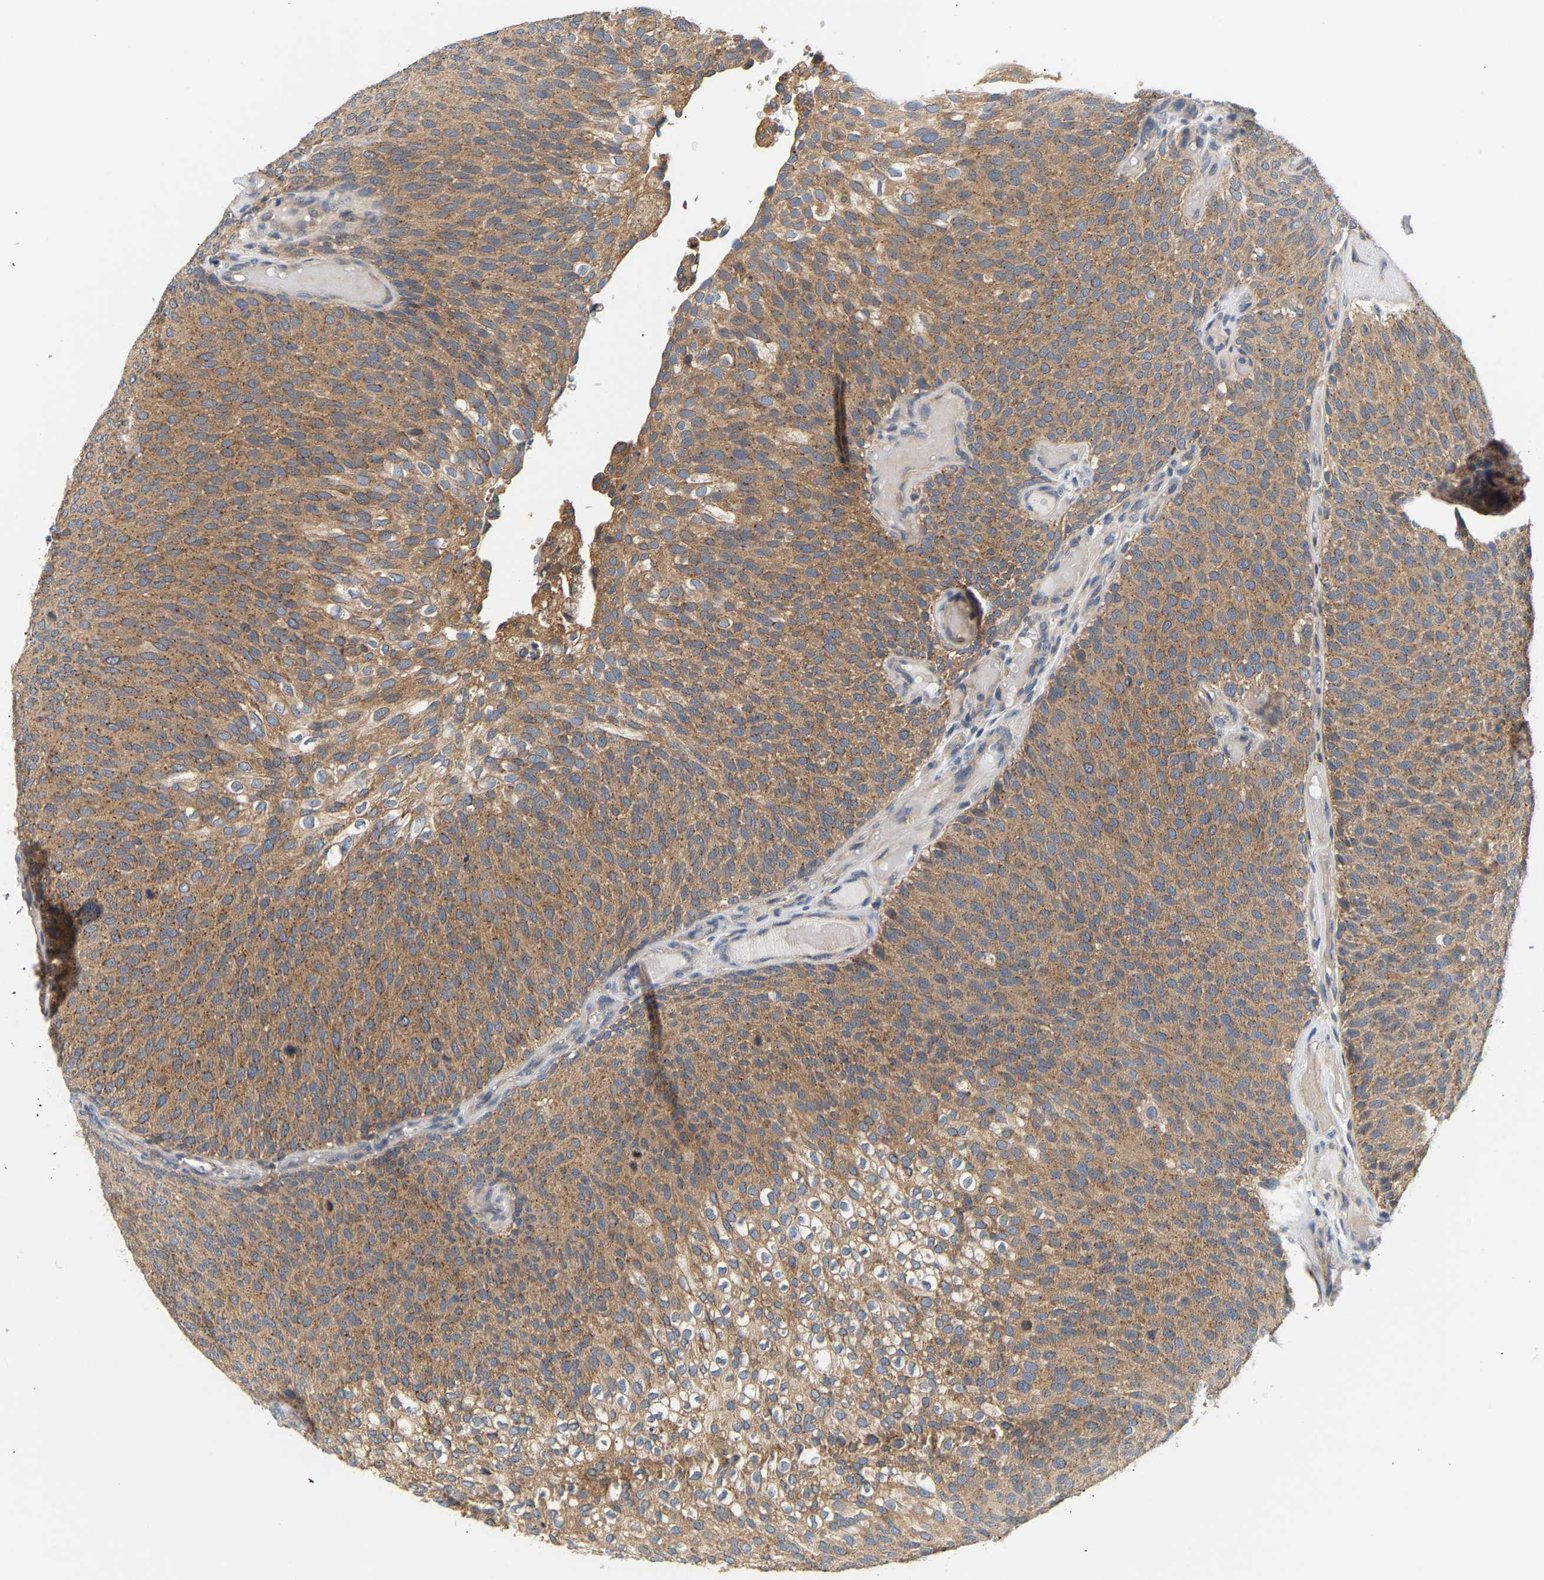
{"staining": {"intensity": "moderate", "quantity": ">75%", "location": "cytoplasmic/membranous"}, "tissue": "urothelial cancer", "cell_type": "Tumor cells", "image_type": "cancer", "snomed": [{"axis": "morphology", "description": "Urothelial carcinoma, Low grade"}, {"axis": "topography", "description": "Urinary bladder"}], "caption": "Human urothelial cancer stained with a brown dye demonstrates moderate cytoplasmic/membranous positive staining in about >75% of tumor cells.", "gene": "PPID", "patient": {"sex": "male", "age": 78}}